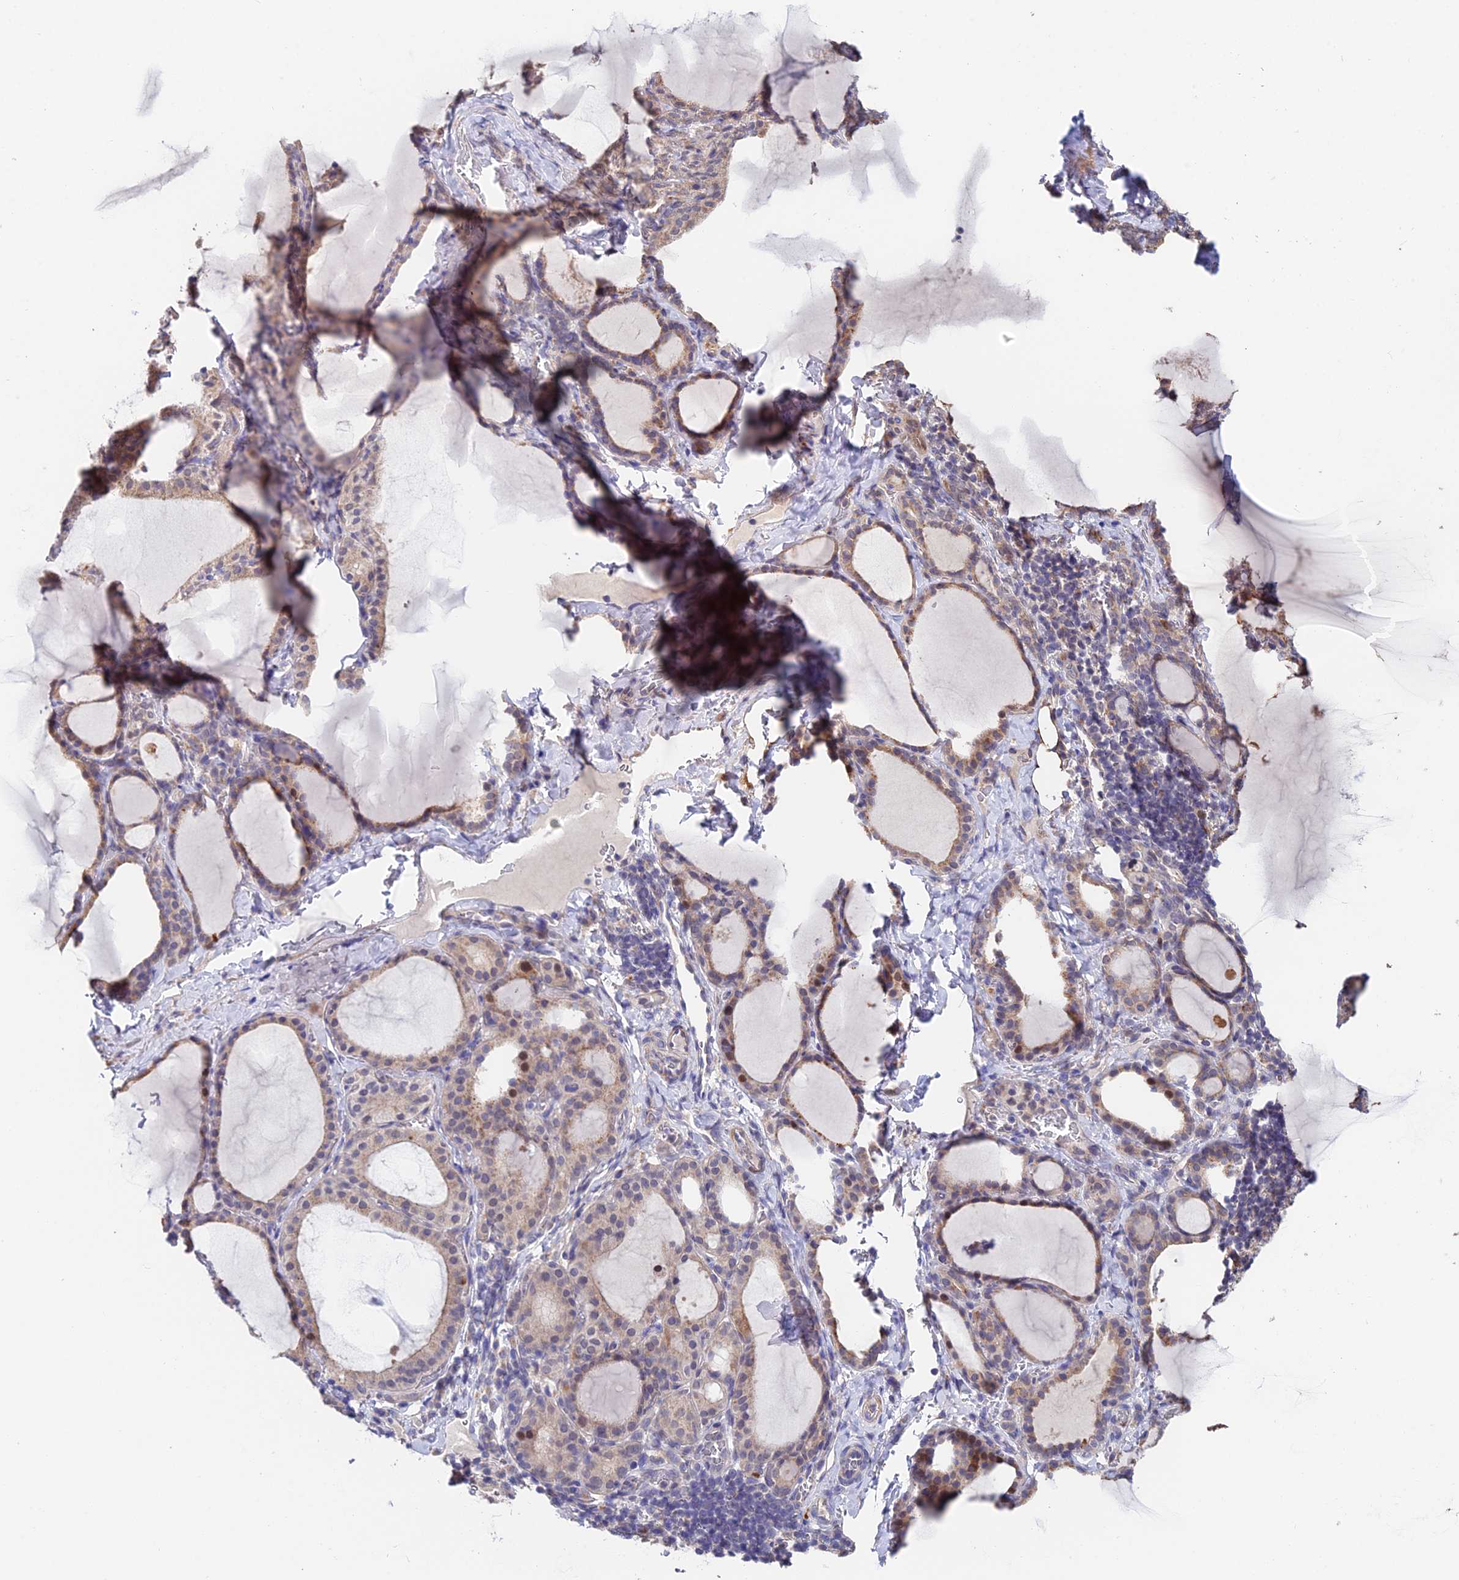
{"staining": {"intensity": "moderate", "quantity": "25%-75%", "location": "cytoplasmic/membranous"}, "tissue": "thyroid gland", "cell_type": "Glandular cells", "image_type": "normal", "snomed": [{"axis": "morphology", "description": "Normal tissue, NOS"}, {"axis": "topography", "description": "Thyroid gland"}], "caption": "Protein positivity by IHC displays moderate cytoplasmic/membranous positivity in about 25%-75% of glandular cells in benign thyroid gland.", "gene": "ACTR5", "patient": {"sex": "female", "age": 39}}